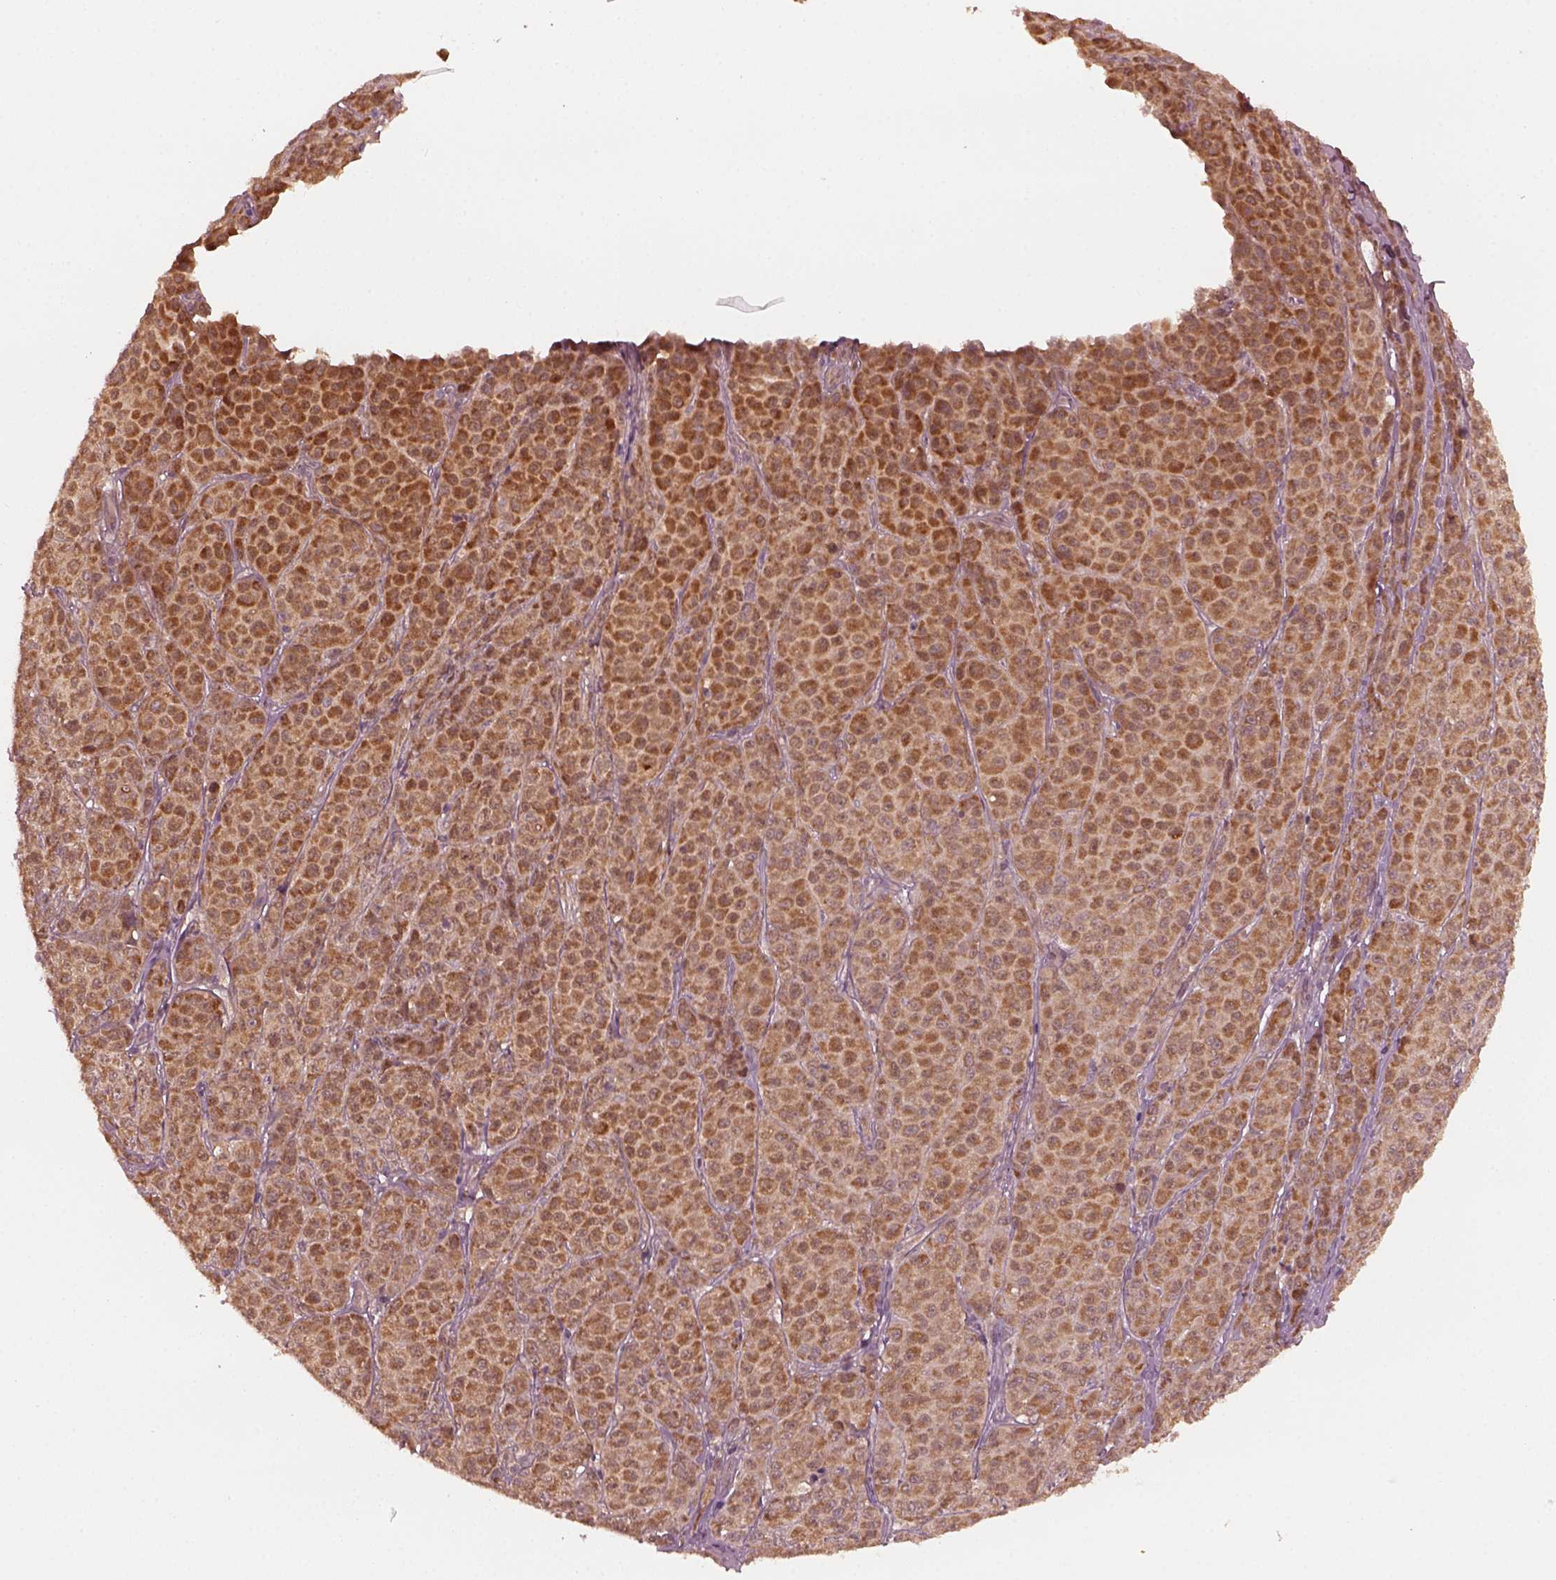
{"staining": {"intensity": "moderate", "quantity": ">75%", "location": "cytoplasmic/membranous"}, "tissue": "melanoma", "cell_type": "Tumor cells", "image_type": "cancer", "snomed": [{"axis": "morphology", "description": "Malignant melanoma, NOS"}, {"axis": "topography", "description": "Skin"}], "caption": "Protein analysis of melanoma tissue displays moderate cytoplasmic/membranous staining in approximately >75% of tumor cells.", "gene": "FAF2", "patient": {"sex": "male", "age": 89}}